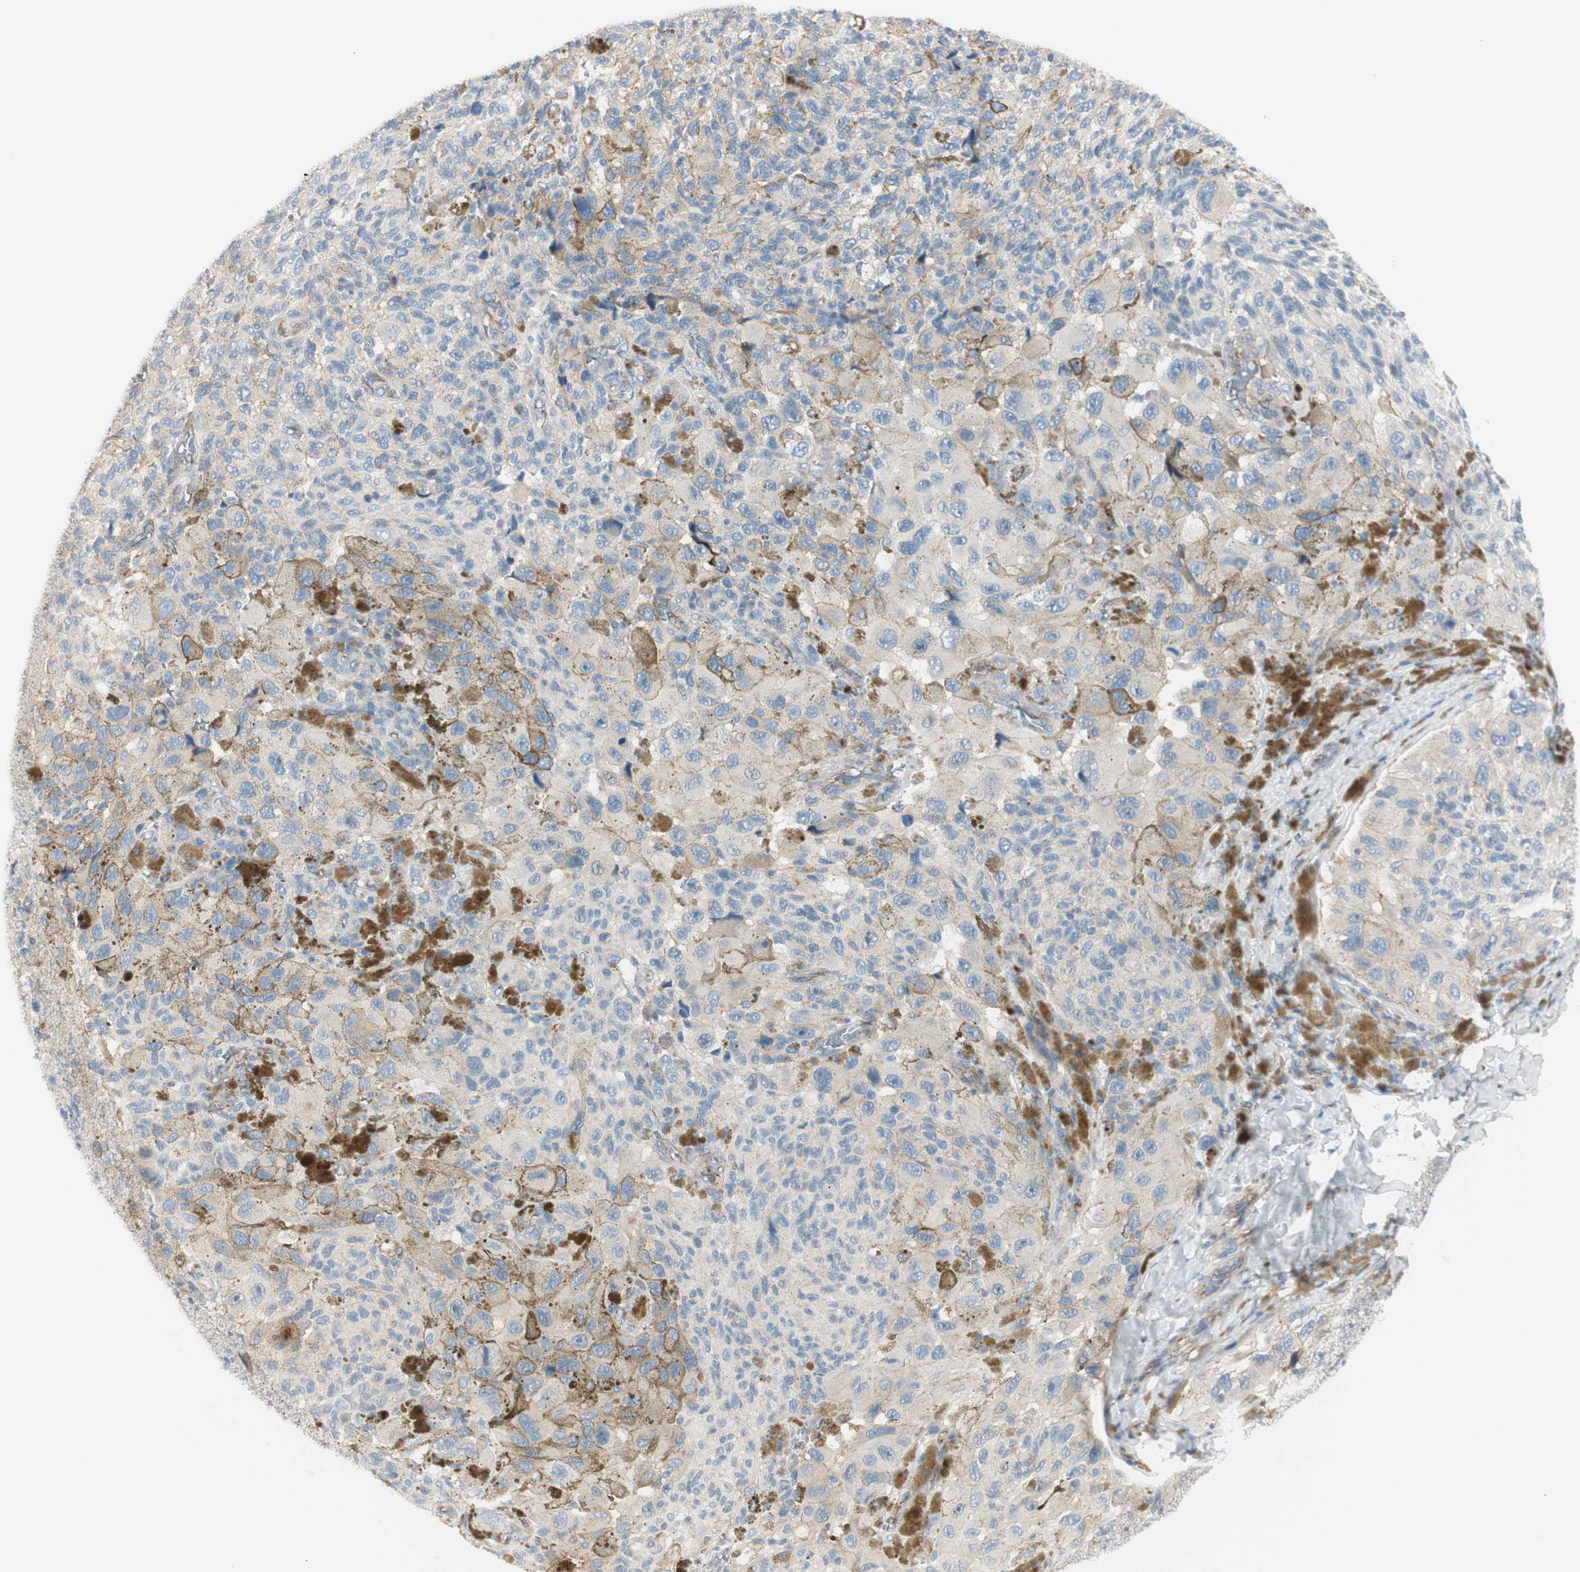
{"staining": {"intensity": "weak", "quantity": "25%-75%", "location": "cytoplasmic/membranous"}, "tissue": "melanoma", "cell_type": "Tumor cells", "image_type": "cancer", "snomed": [{"axis": "morphology", "description": "Malignant melanoma, NOS"}, {"axis": "topography", "description": "Skin"}], "caption": "An IHC histopathology image of tumor tissue is shown. Protein staining in brown labels weak cytoplasmic/membranous positivity in melanoma within tumor cells.", "gene": "TJP1", "patient": {"sex": "female", "age": 73}}